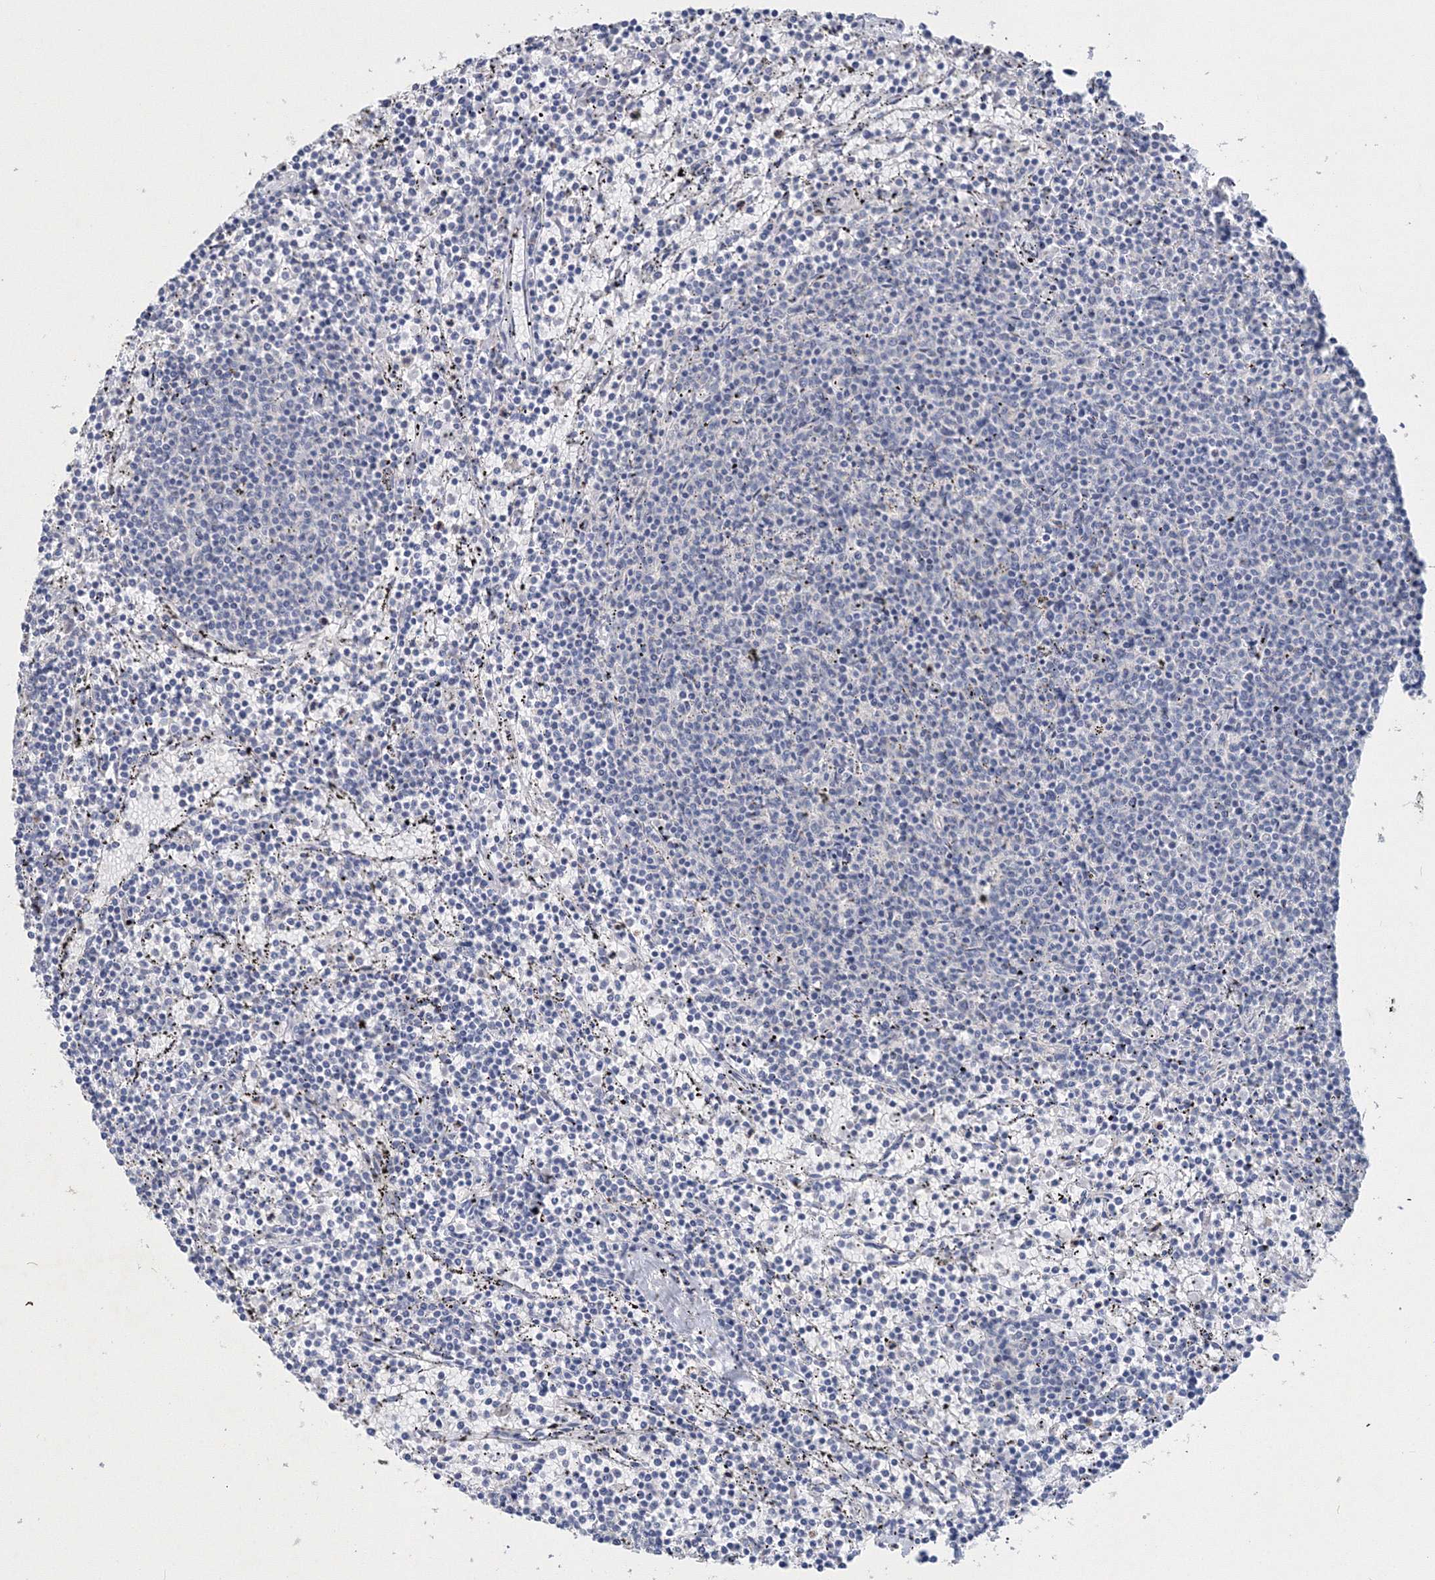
{"staining": {"intensity": "negative", "quantity": "none", "location": "none"}, "tissue": "lymphoma", "cell_type": "Tumor cells", "image_type": "cancer", "snomed": [{"axis": "morphology", "description": "Malignant lymphoma, non-Hodgkin's type, Low grade"}, {"axis": "topography", "description": "Spleen"}], "caption": "Immunohistochemistry (IHC) photomicrograph of neoplastic tissue: low-grade malignant lymphoma, non-Hodgkin's type stained with DAB demonstrates no significant protein staining in tumor cells.", "gene": "OSBPL6", "patient": {"sex": "female", "age": 50}}